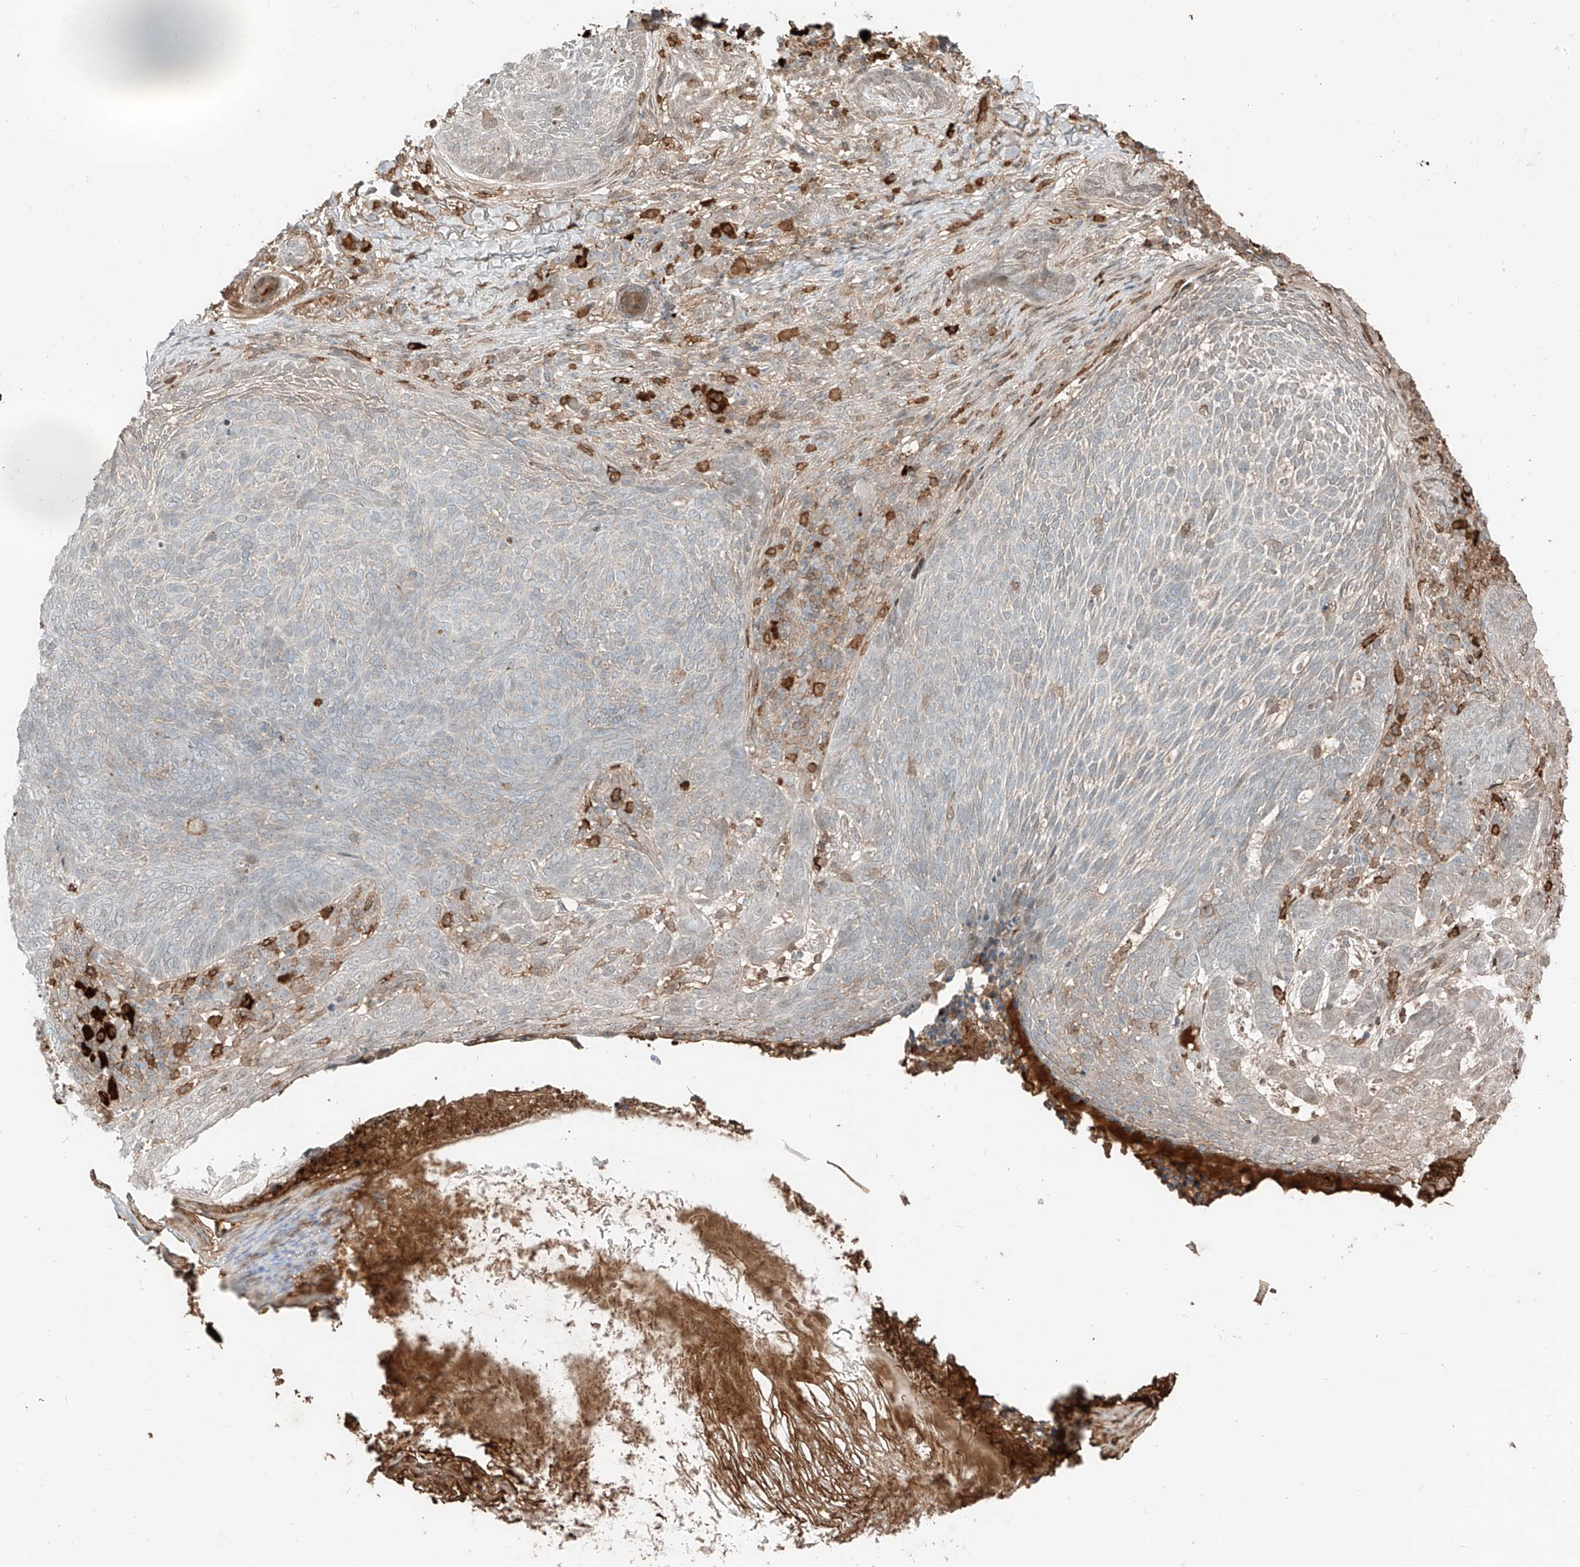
{"staining": {"intensity": "negative", "quantity": "none", "location": "none"}, "tissue": "skin cancer", "cell_type": "Tumor cells", "image_type": "cancer", "snomed": [{"axis": "morphology", "description": "Basal cell carcinoma"}, {"axis": "topography", "description": "Skin"}], "caption": "Human skin cancer stained for a protein using immunohistochemistry (IHC) exhibits no expression in tumor cells.", "gene": "CEP162", "patient": {"sex": "male", "age": 85}}